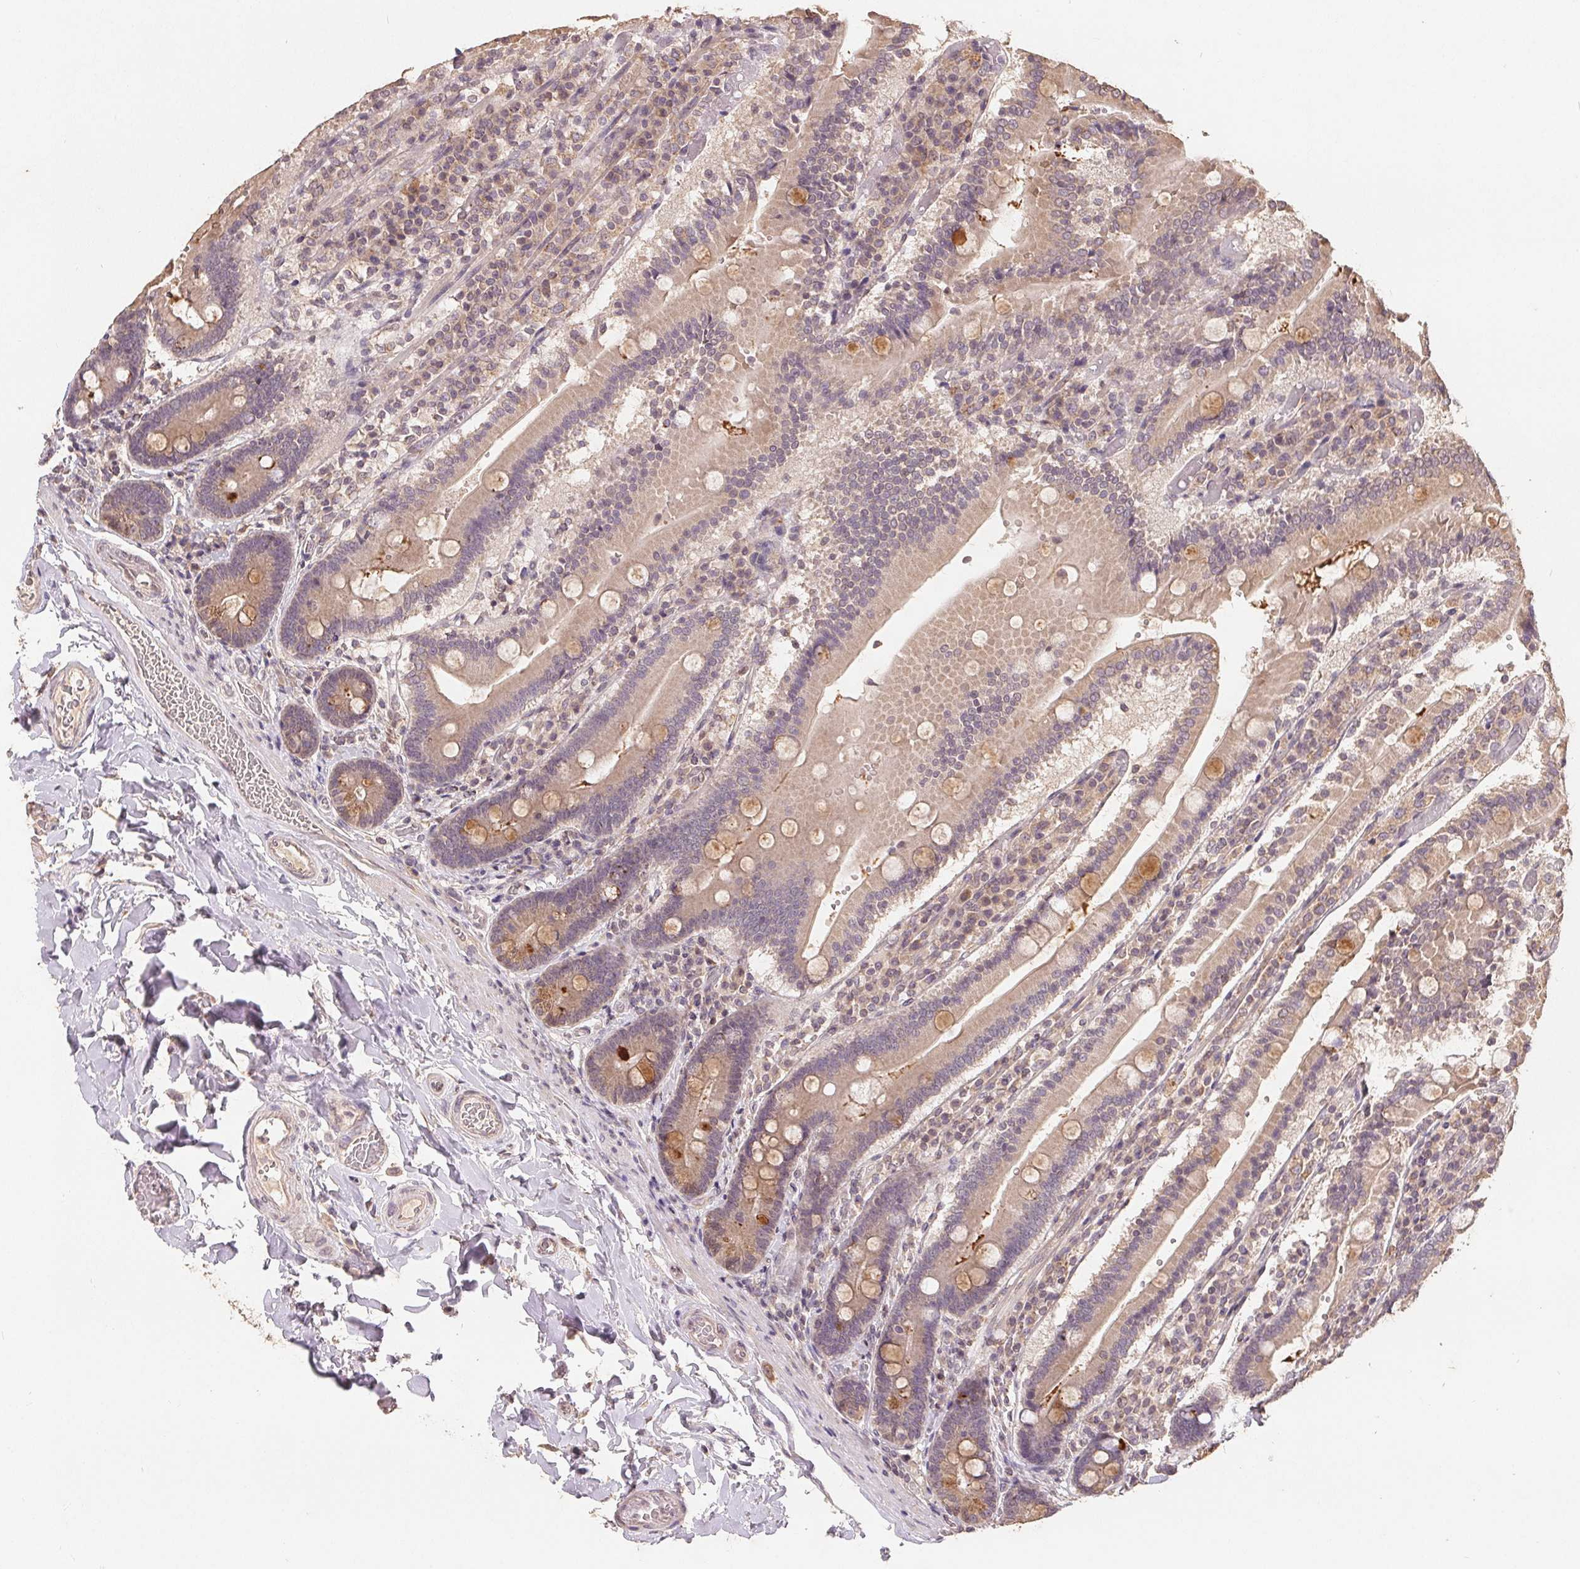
{"staining": {"intensity": "weak", "quantity": ">75%", "location": "cytoplasmic/membranous"}, "tissue": "duodenum", "cell_type": "Glandular cells", "image_type": "normal", "snomed": [{"axis": "morphology", "description": "Normal tissue, NOS"}, {"axis": "topography", "description": "Duodenum"}], "caption": "Immunohistochemical staining of benign human duodenum exhibits low levels of weak cytoplasmic/membranous expression in approximately >75% of glandular cells.", "gene": "CDIPT", "patient": {"sex": "female", "age": 62}}